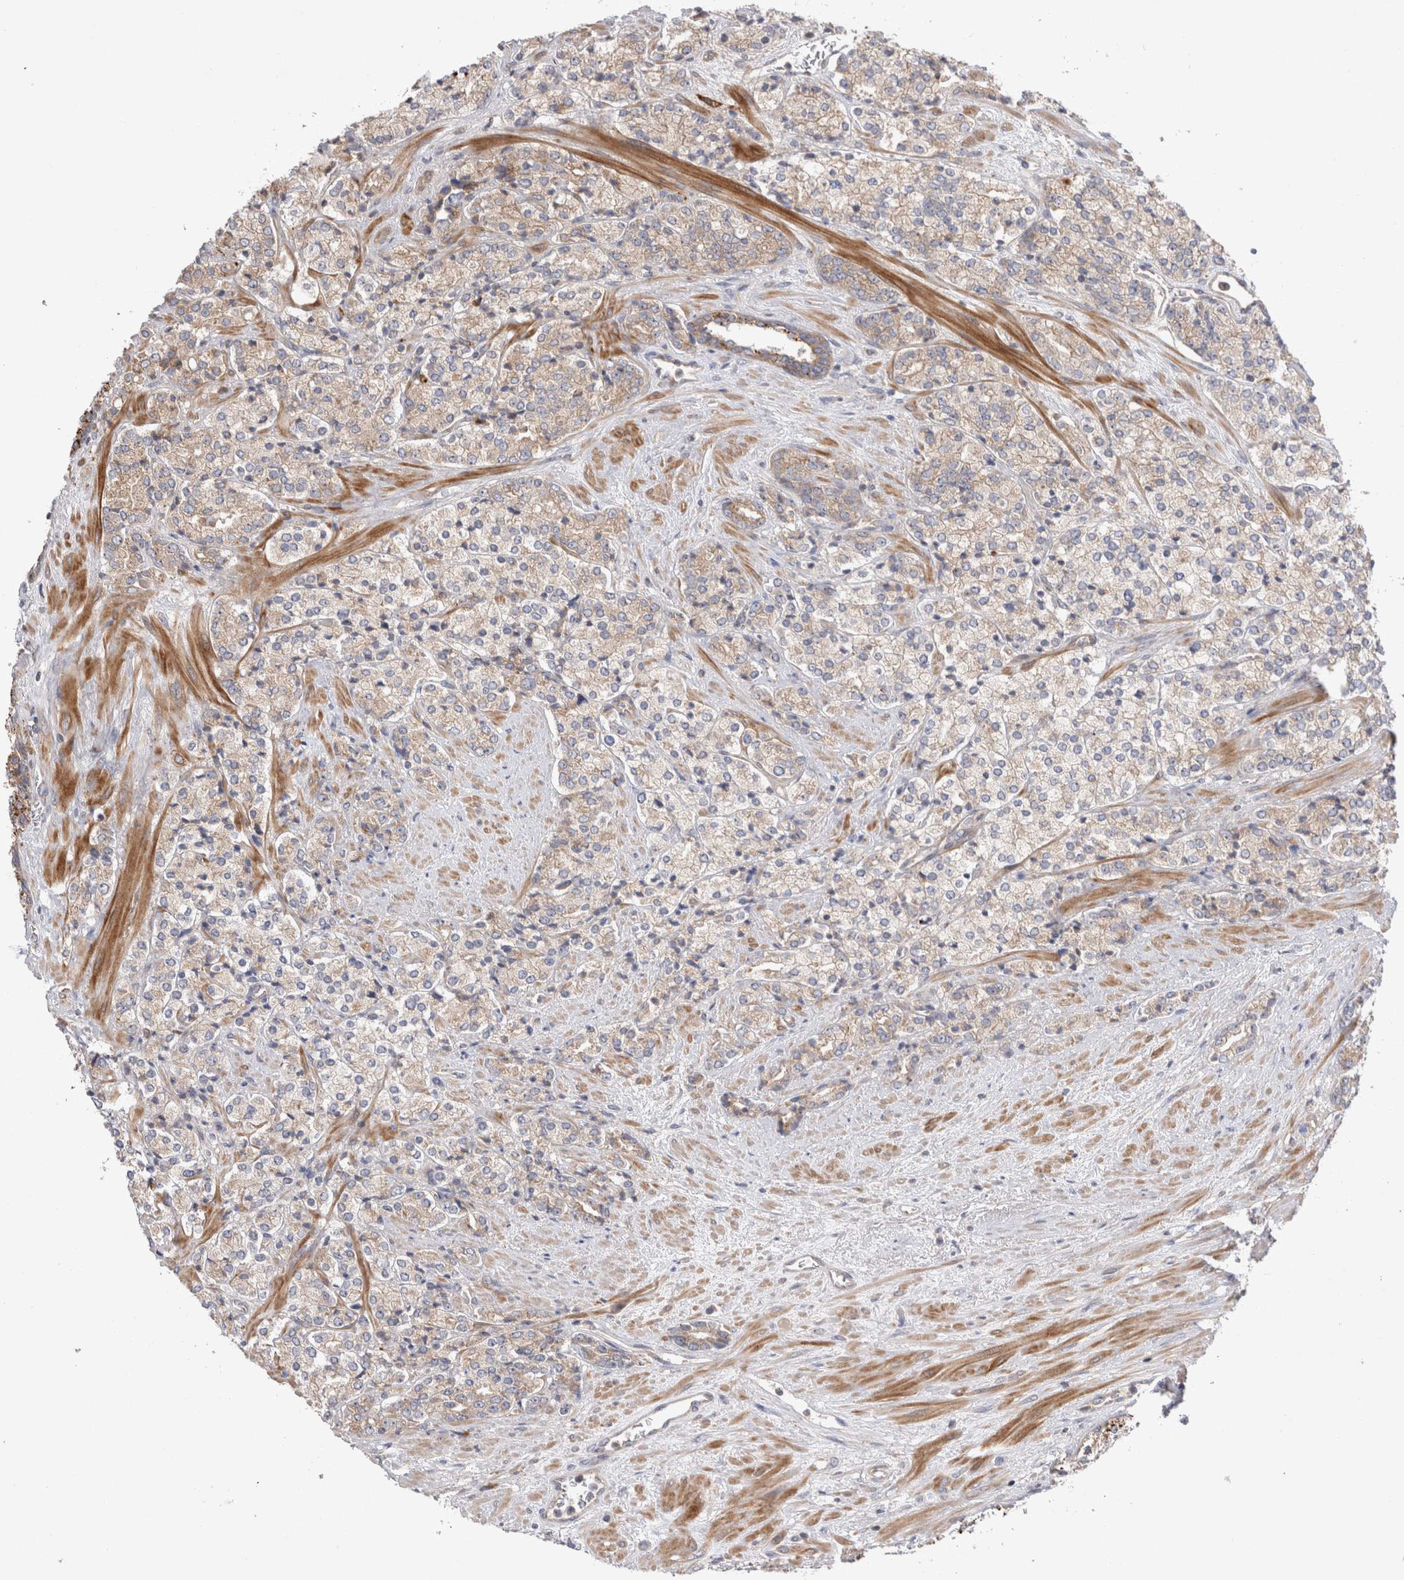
{"staining": {"intensity": "weak", "quantity": "25%-75%", "location": "cytoplasmic/membranous"}, "tissue": "prostate cancer", "cell_type": "Tumor cells", "image_type": "cancer", "snomed": [{"axis": "morphology", "description": "Adenocarcinoma, High grade"}, {"axis": "topography", "description": "Prostate"}], "caption": "Immunohistochemistry micrograph of neoplastic tissue: human prostate cancer stained using IHC displays low levels of weak protein expression localized specifically in the cytoplasmic/membranous of tumor cells, appearing as a cytoplasmic/membranous brown color.", "gene": "PDCD10", "patient": {"sex": "male", "age": 71}}